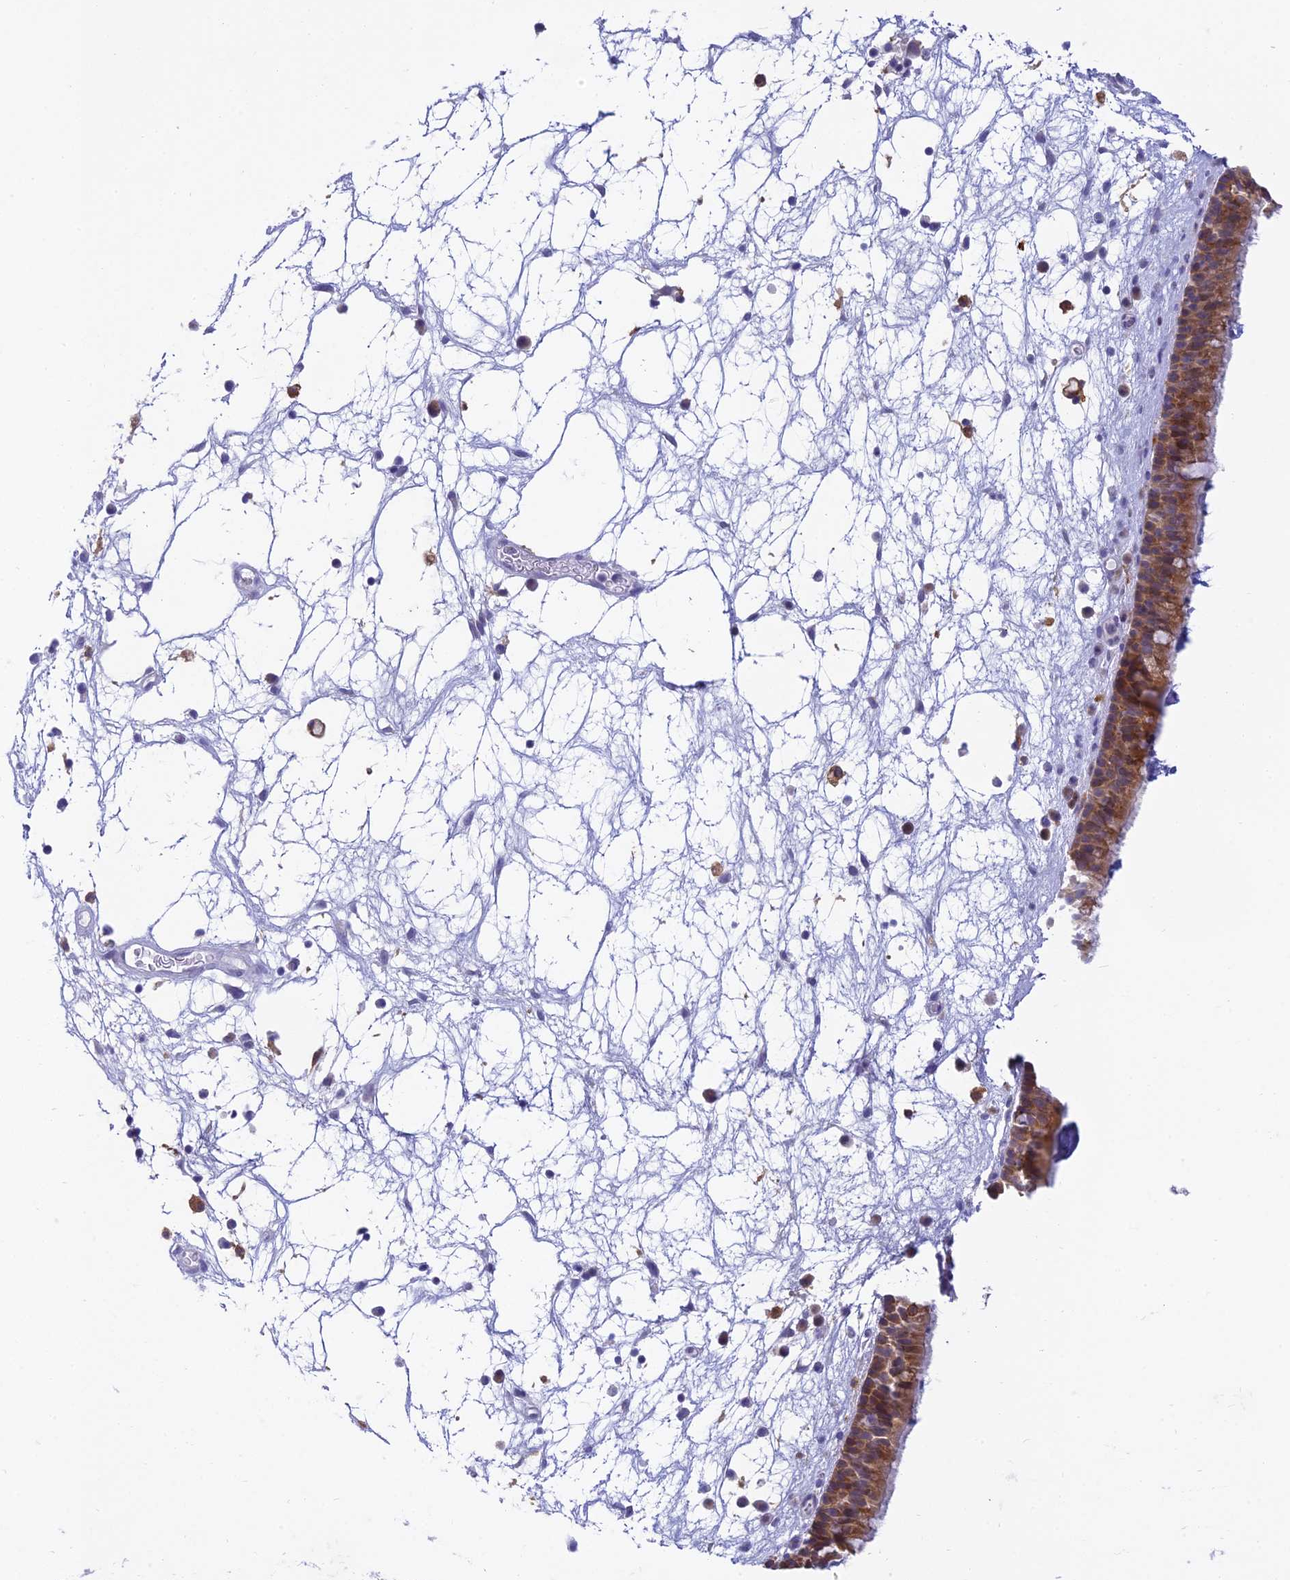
{"staining": {"intensity": "moderate", "quantity": ">75%", "location": "cytoplasmic/membranous"}, "tissue": "nasopharynx", "cell_type": "Respiratory epithelial cells", "image_type": "normal", "snomed": [{"axis": "morphology", "description": "Normal tissue, NOS"}, {"axis": "morphology", "description": "Inflammation, NOS"}, {"axis": "morphology", "description": "Malignant melanoma, Metastatic site"}, {"axis": "topography", "description": "Nasopharynx"}], "caption": "A medium amount of moderate cytoplasmic/membranous staining is seen in approximately >75% of respiratory epithelial cells in unremarkable nasopharynx.", "gene": "UBE2G1", "patient": {"sex": "male", "age": 70}}